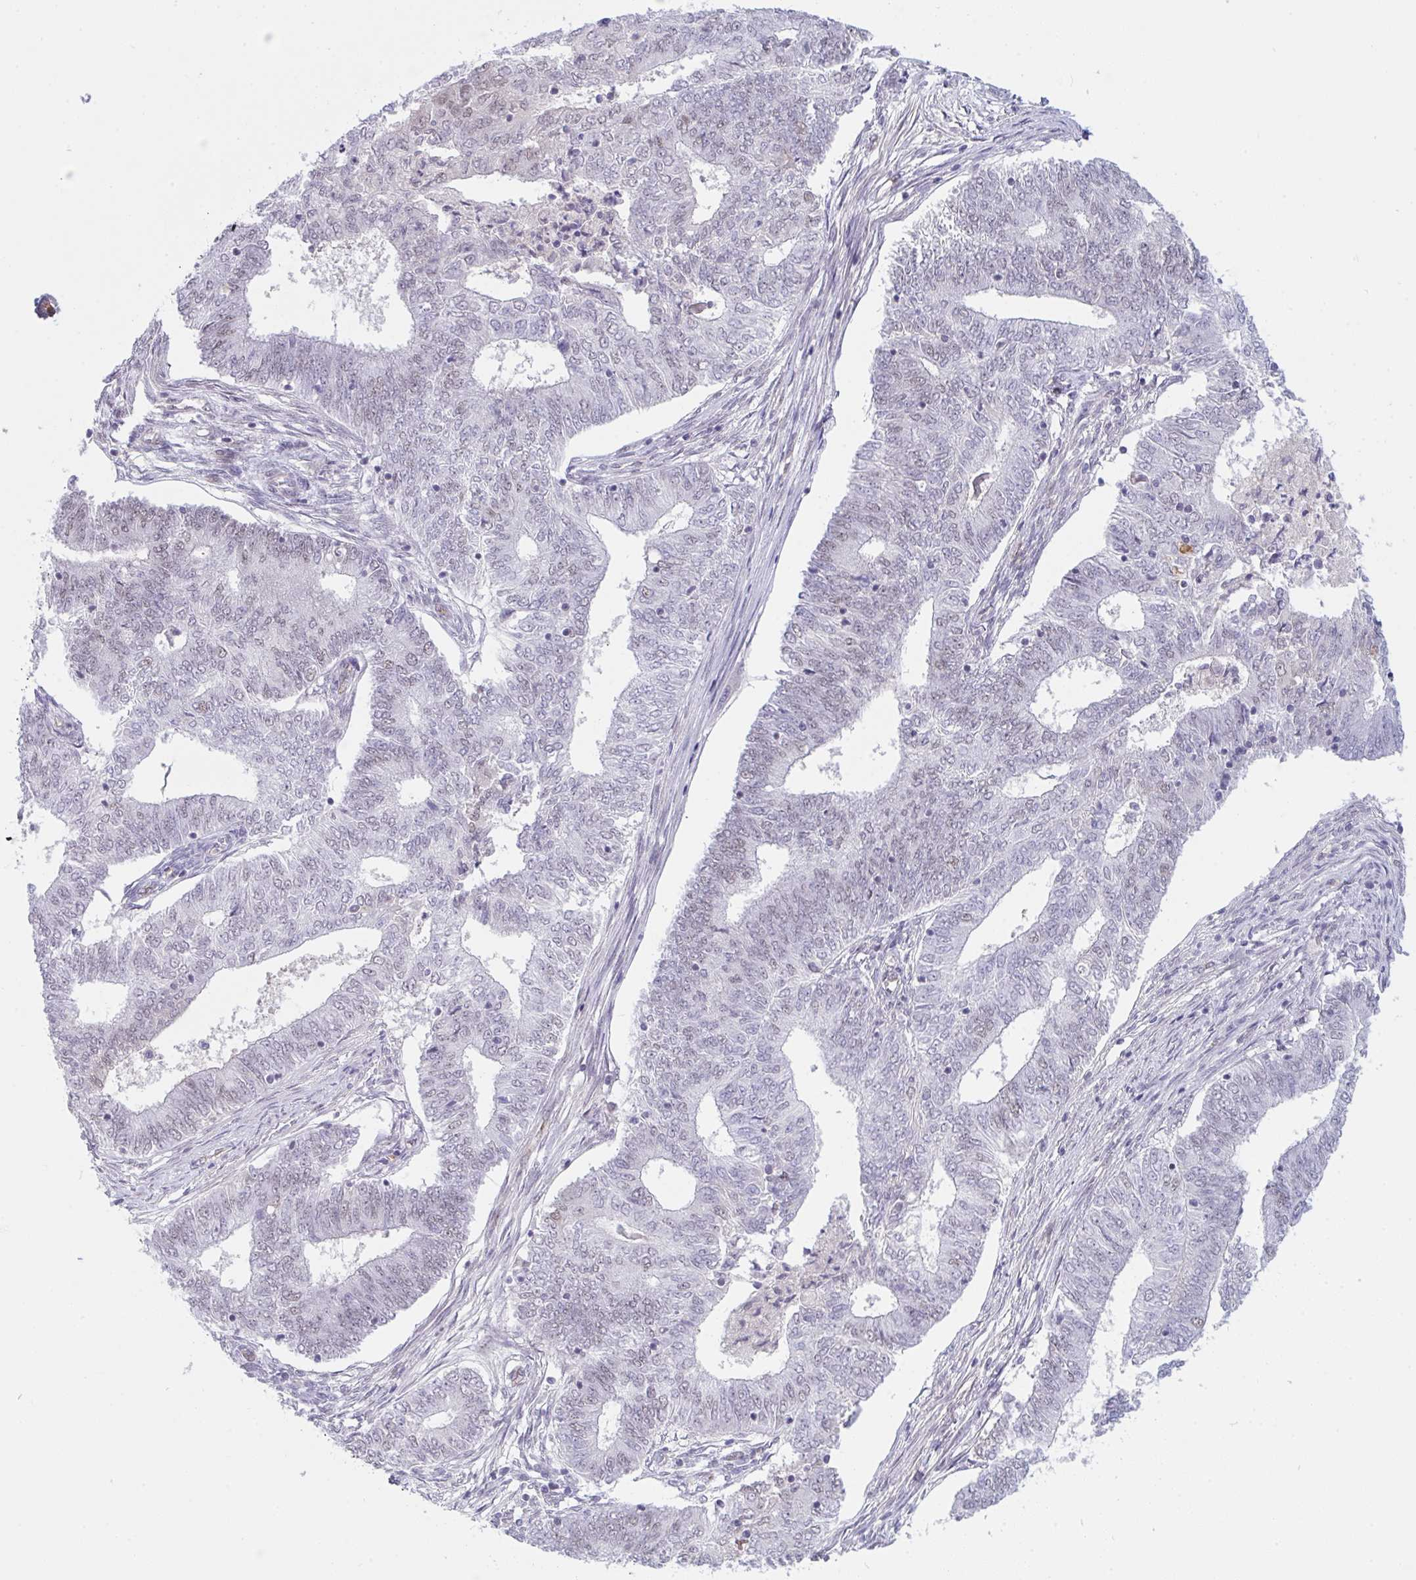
{"staining": {"intensity": "weak", "quantity": "<25%", "location": "nuclear"}, "tissue": "endometrial cancer", "cell_type": "Tumor cells", "image_type": "cancer", "snomed": [{"axis": "morphology", "description": "Adenocarcinoma, NOS"}, {"axis": "topography", "description": "Endometrium"}], "caption": "Immunohistochemical staining of human endometrial cancer shows no significant staining in tumor cells.", "gene": "DSCAML1", "patient": {"sex": "female", "age": 62}}